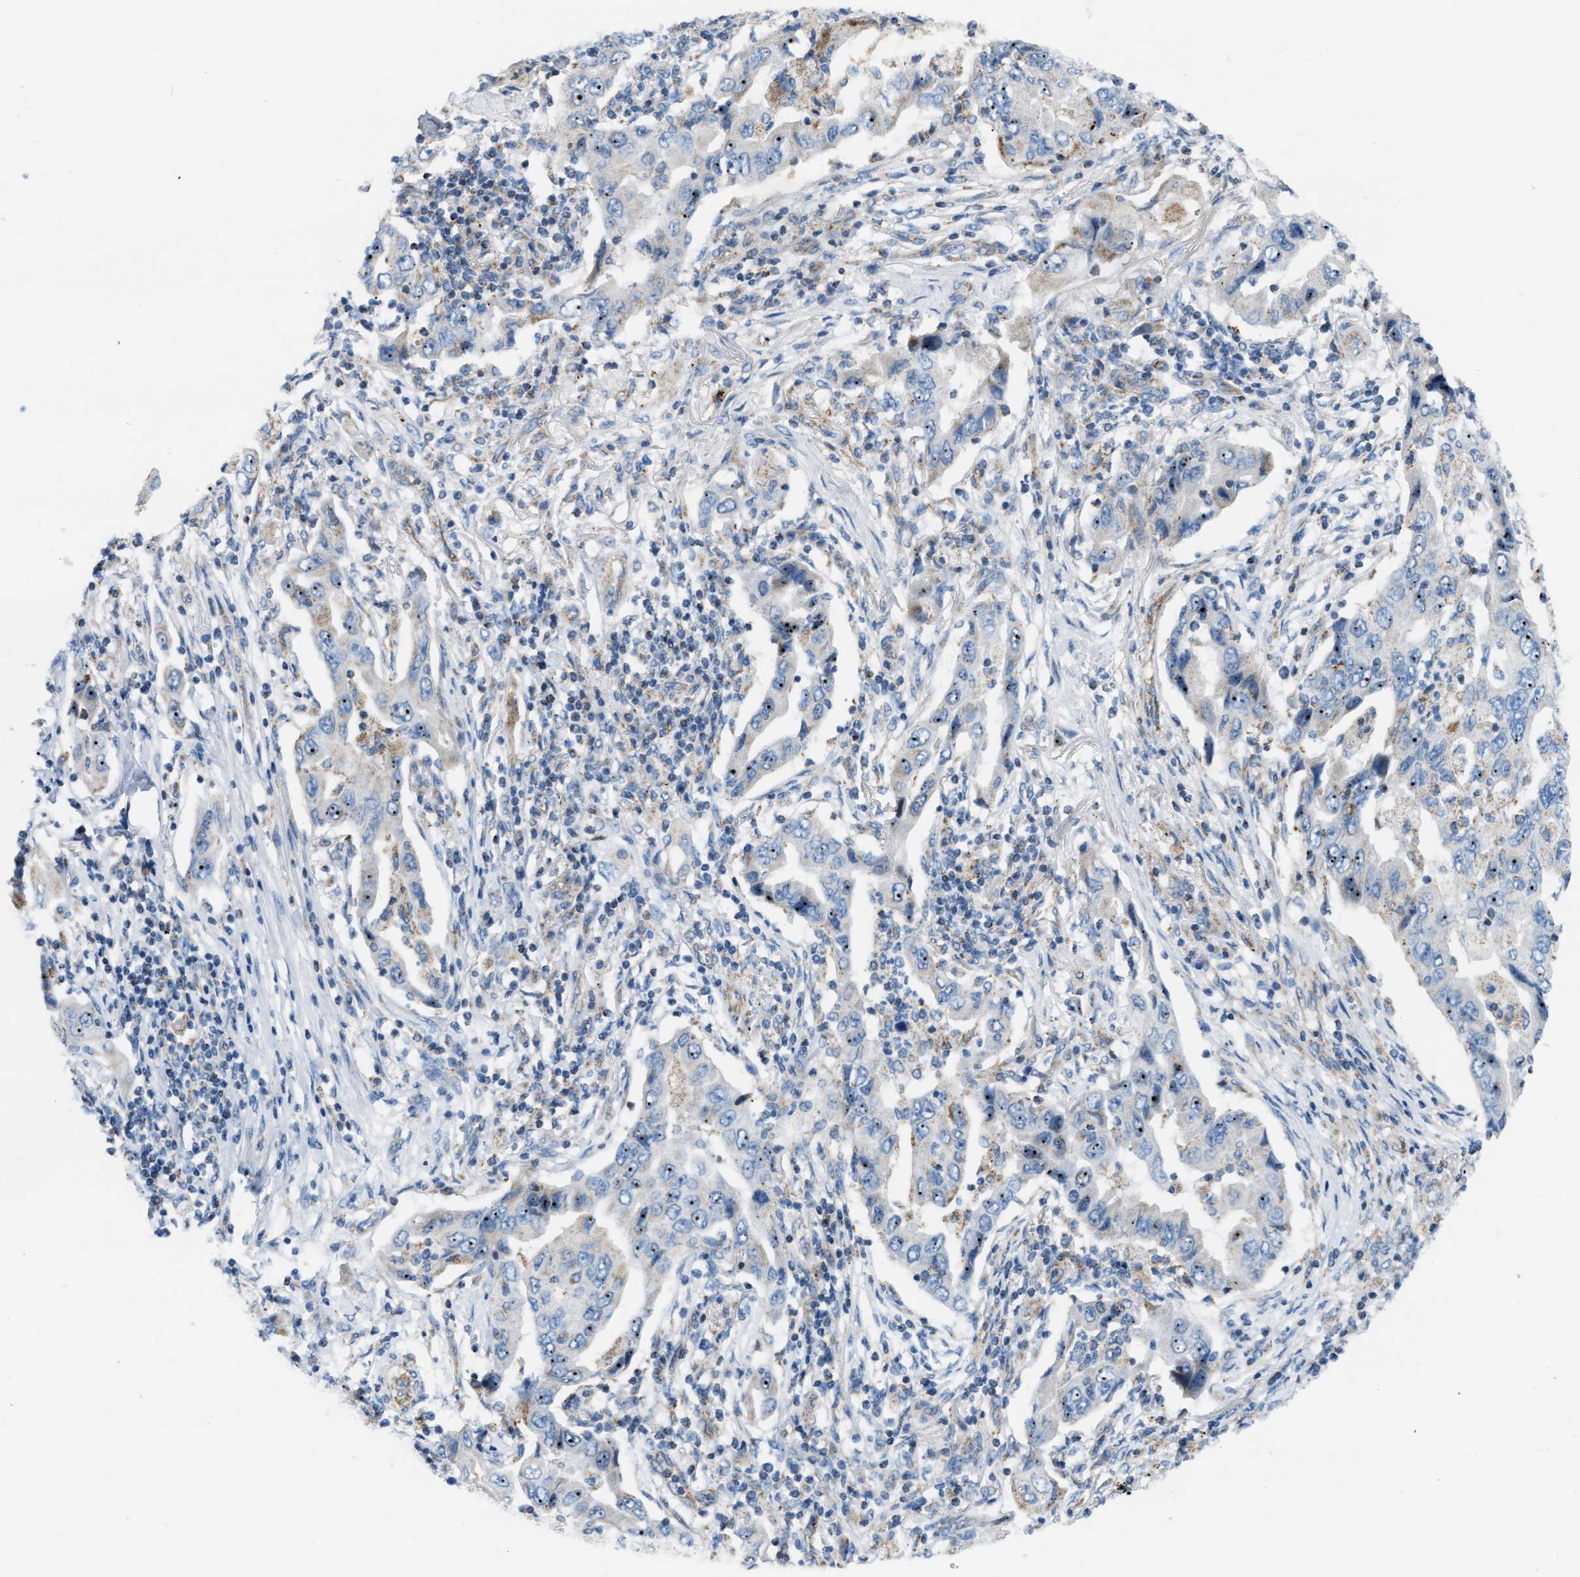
{"staining": {"intensity": "moderate", "quantity": ">75%", "location": "cytoplasmic/membranous,nuclear"}, "tissue": "lung cancer", "cell_type": "Tumor cells", "image_type": "cancer", "snomed": [{"axis": "morphology", "description": "Adenocarcinoma, NOS"}, {"axis": "topography", "description": "Lung"}], "caption": "IHC micrograph of human lung cancer (adenocarcinoma) stained for a protein (brown), which shows medium levels of moderate cytoplasmic/membranous and nuclear expression in approximately >75% of tumor cells.", "gene": "JADE1", "patient": {"sex": "female", "age": 65}}